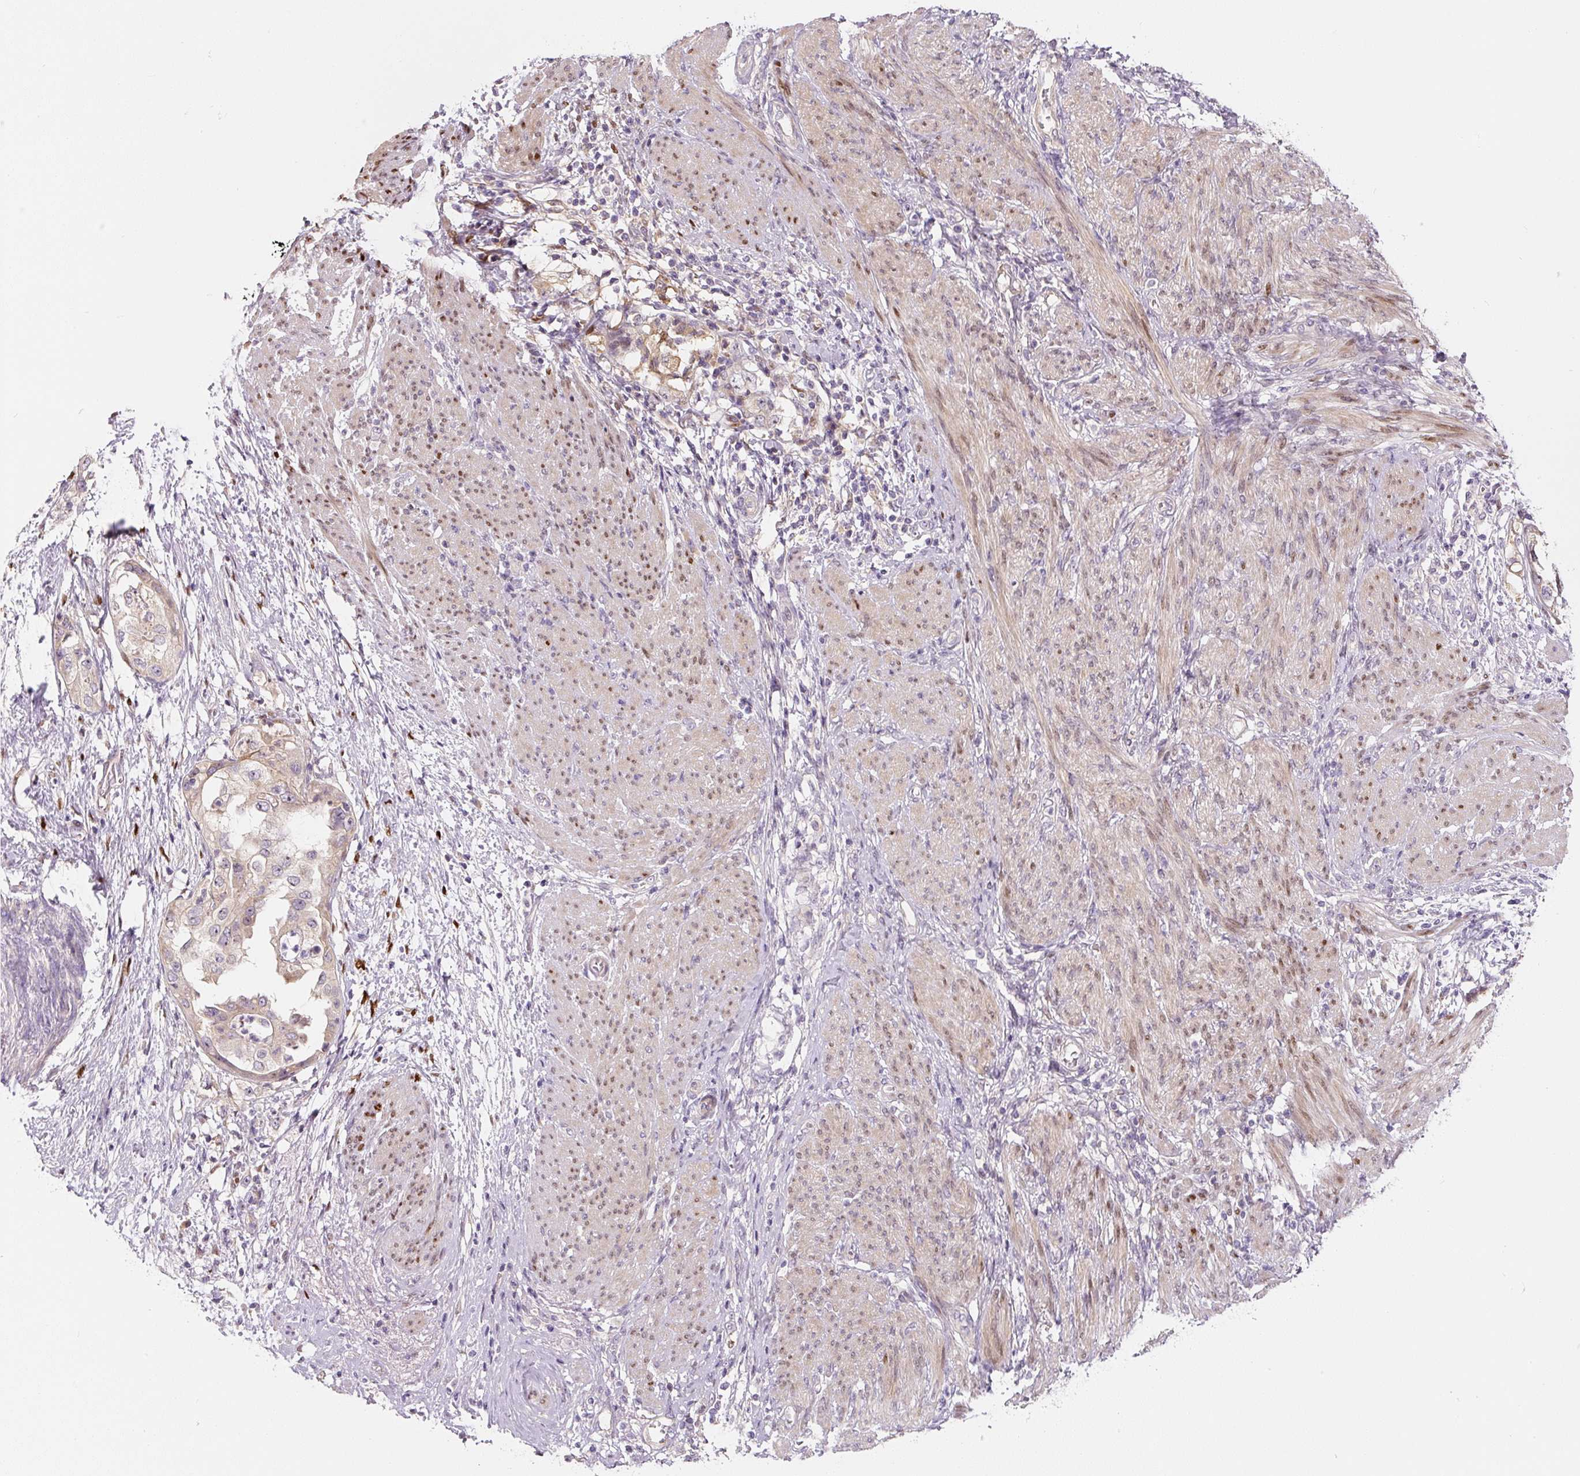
{"staining": {"intensity": "weak", "quantity": "25%-75%", "location": "cytoplasmic/membranous,nuclear"}, "tissue": "endometrial cancer", "cell_type": "Tumor cells", "image_type": "cancer", "snomed": [{"axis": "morphology", "description": "Adenocarcinoma, NOS"}, {"axis": "topography", "description": "Endometrium"}], "caption": "High-power microscopy captured an immunohistochemistry (IHC) histopathology image of endometrial cancer (adenocarcinoma), revealing weak cytoplasmic/membranous and nuclear expression in approximately 25%-75% of tumor cells.", "gene": "PWWP3B", "patient": {"sex": "female", "age": 85}}